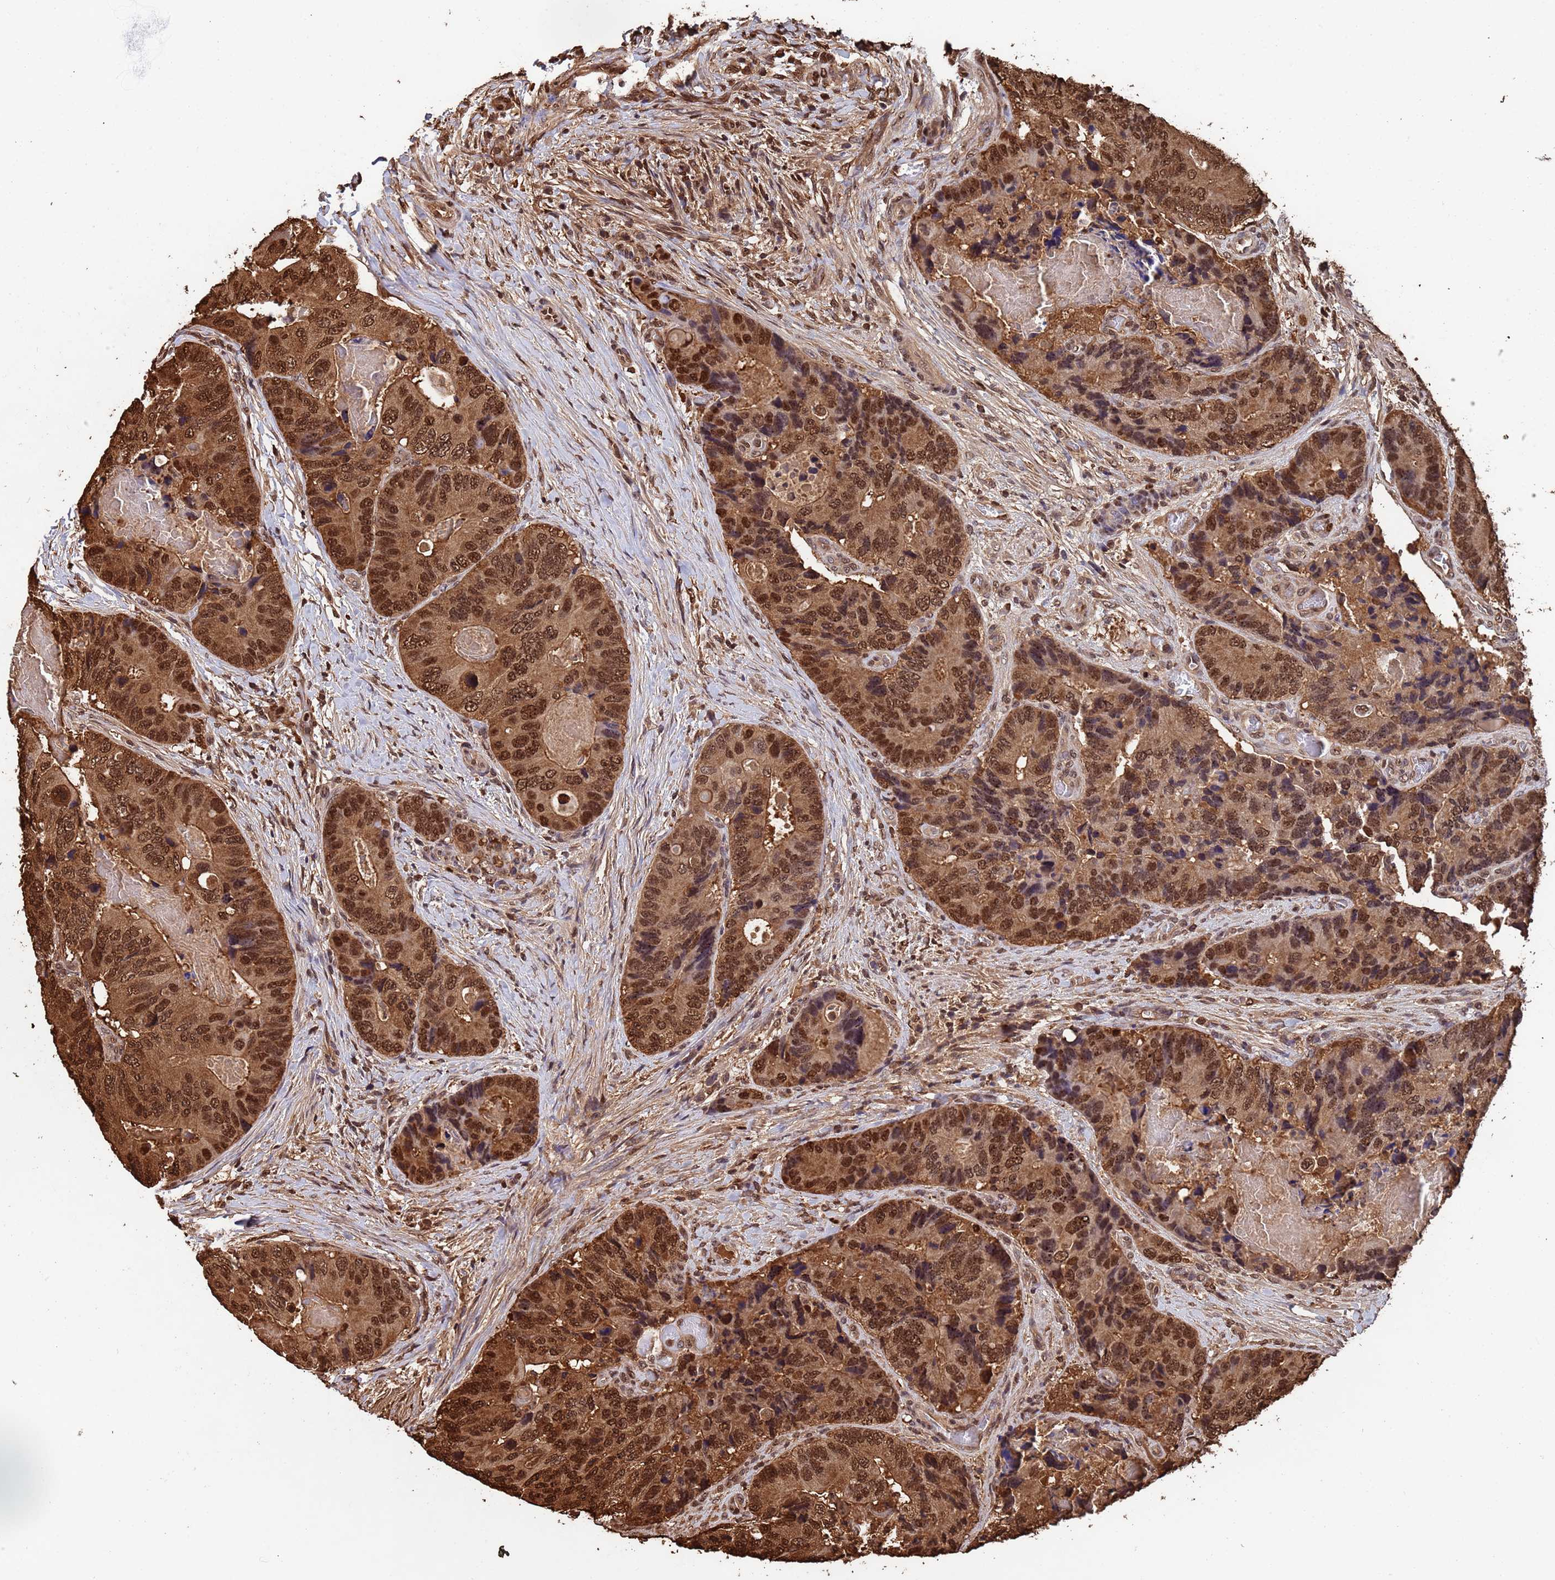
{"staining": {"intensity": "strong", "quantity": "25%-75%", "location": "cytoplasmic/membranous,nuclear"}, "tissue": "colorectal cancer", "cell_type": "Tumor cells", "image_type": "cancer", "snomed": [{"axis": "morphology", "description": "Adenocarcinoma, NOS"}, {"axis": "topography", "description": "Colon"}], "caption": "Colorectal adenocarcinoma was stained to show a protein in brown. There is high levels of strong cytoplasmic/membranous and nuclear staining in about 25%-75% of tumor cells. (brown staining indicates protein expression, while blue staining denotes nuclei).", "gene": "SUMO4", "patient": {"sex": "male", "age": 84}}